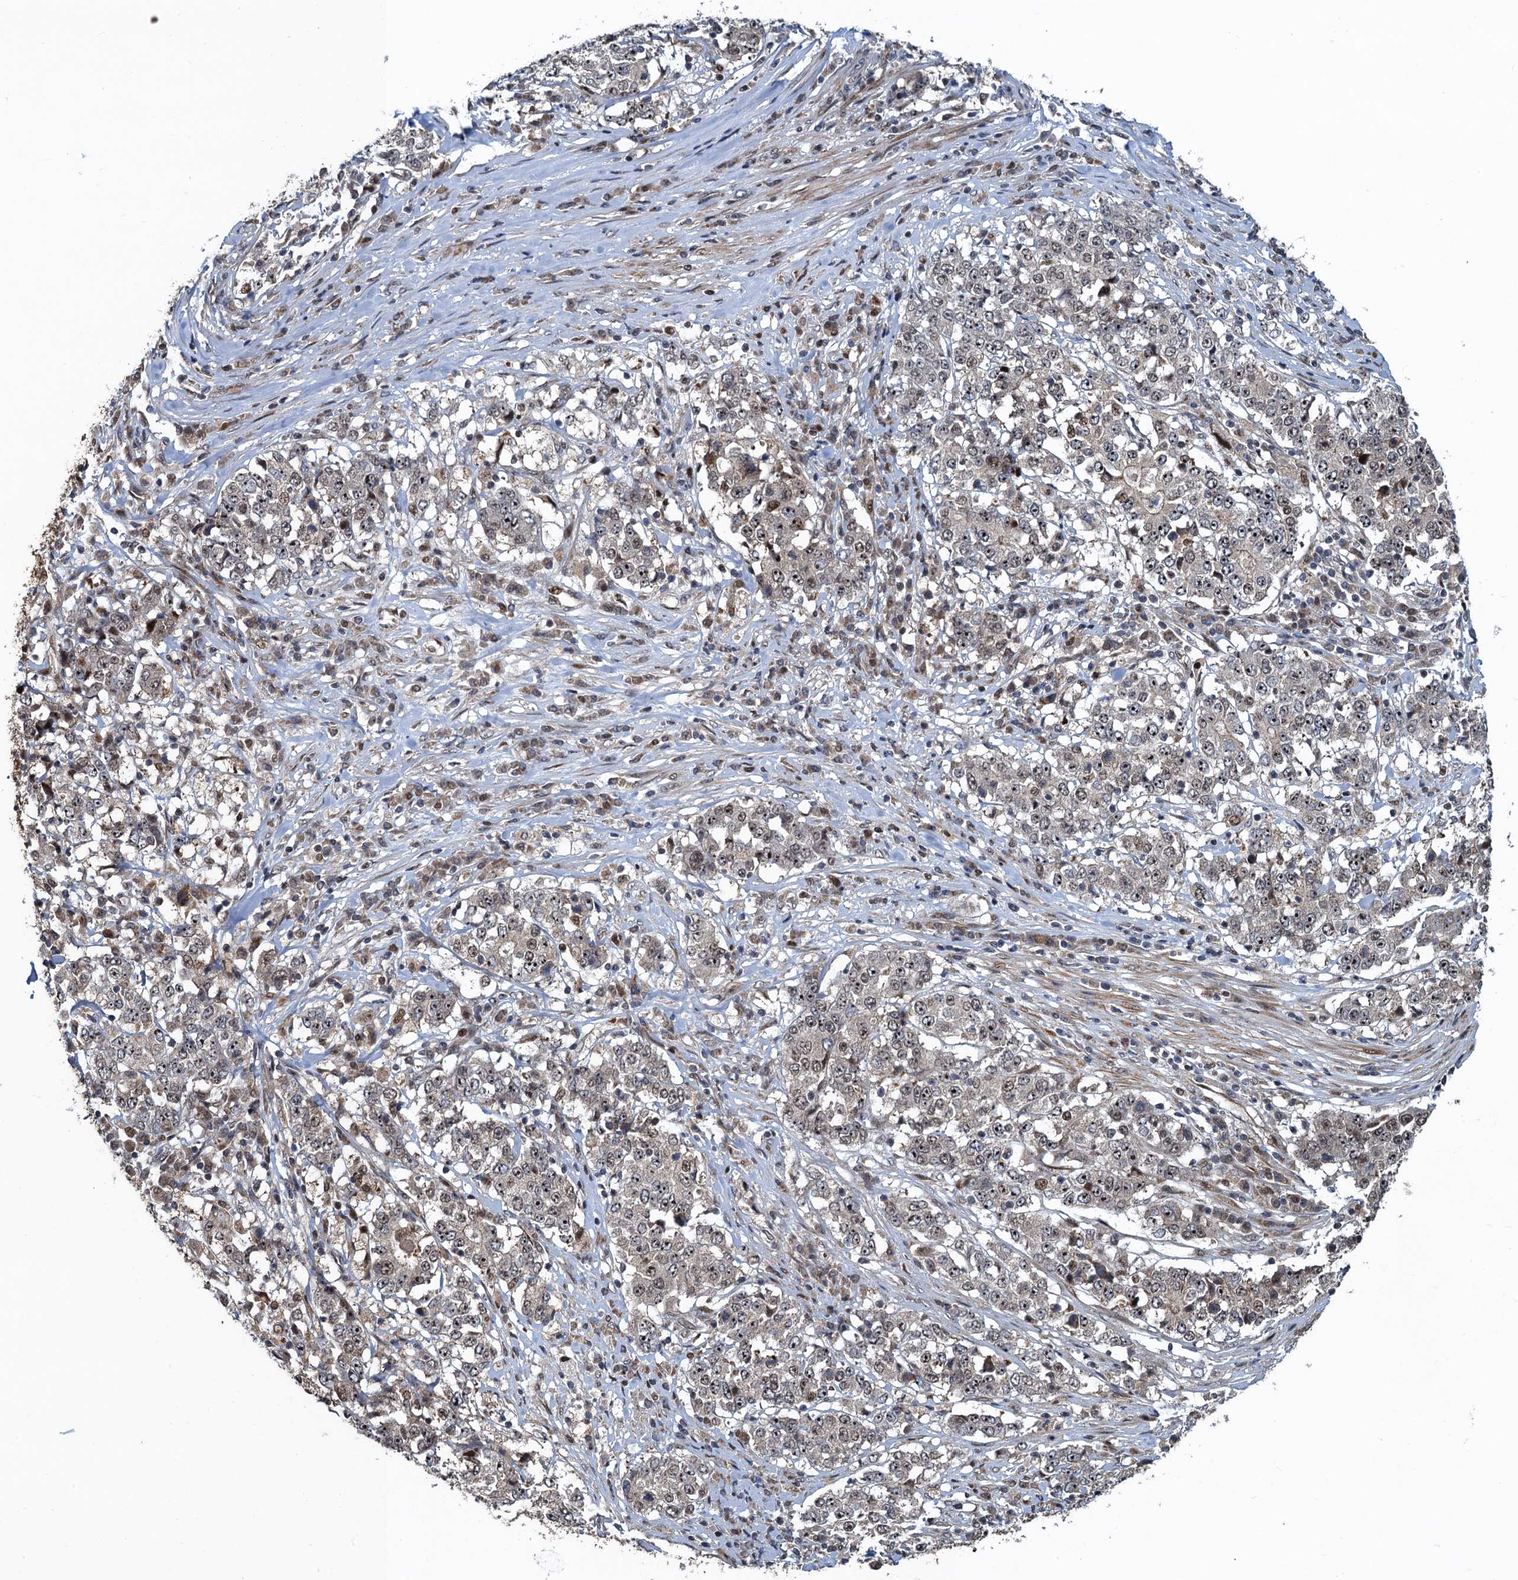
{"staining": {"intensity": "weak", "quantity": "25%-75%", "location": "nuclear"}, "tissue": "stomach cancer", "cell_type": "Tumor cells", "image_type": "cancer", "snomed": [{"axis": "morphology", "description": "Adenocarcinoma, NOS"}, {"axis": "topography", "description": "Stomach"}], "caption": "Stomach adenocarcinoma was stained to show a protein in brown. There is low levels of weak nuclear positivity in approximately 25%-75% of tumor cells.", "gene": "ATOSA", "patient": {"sex": "male", "age": 59}}